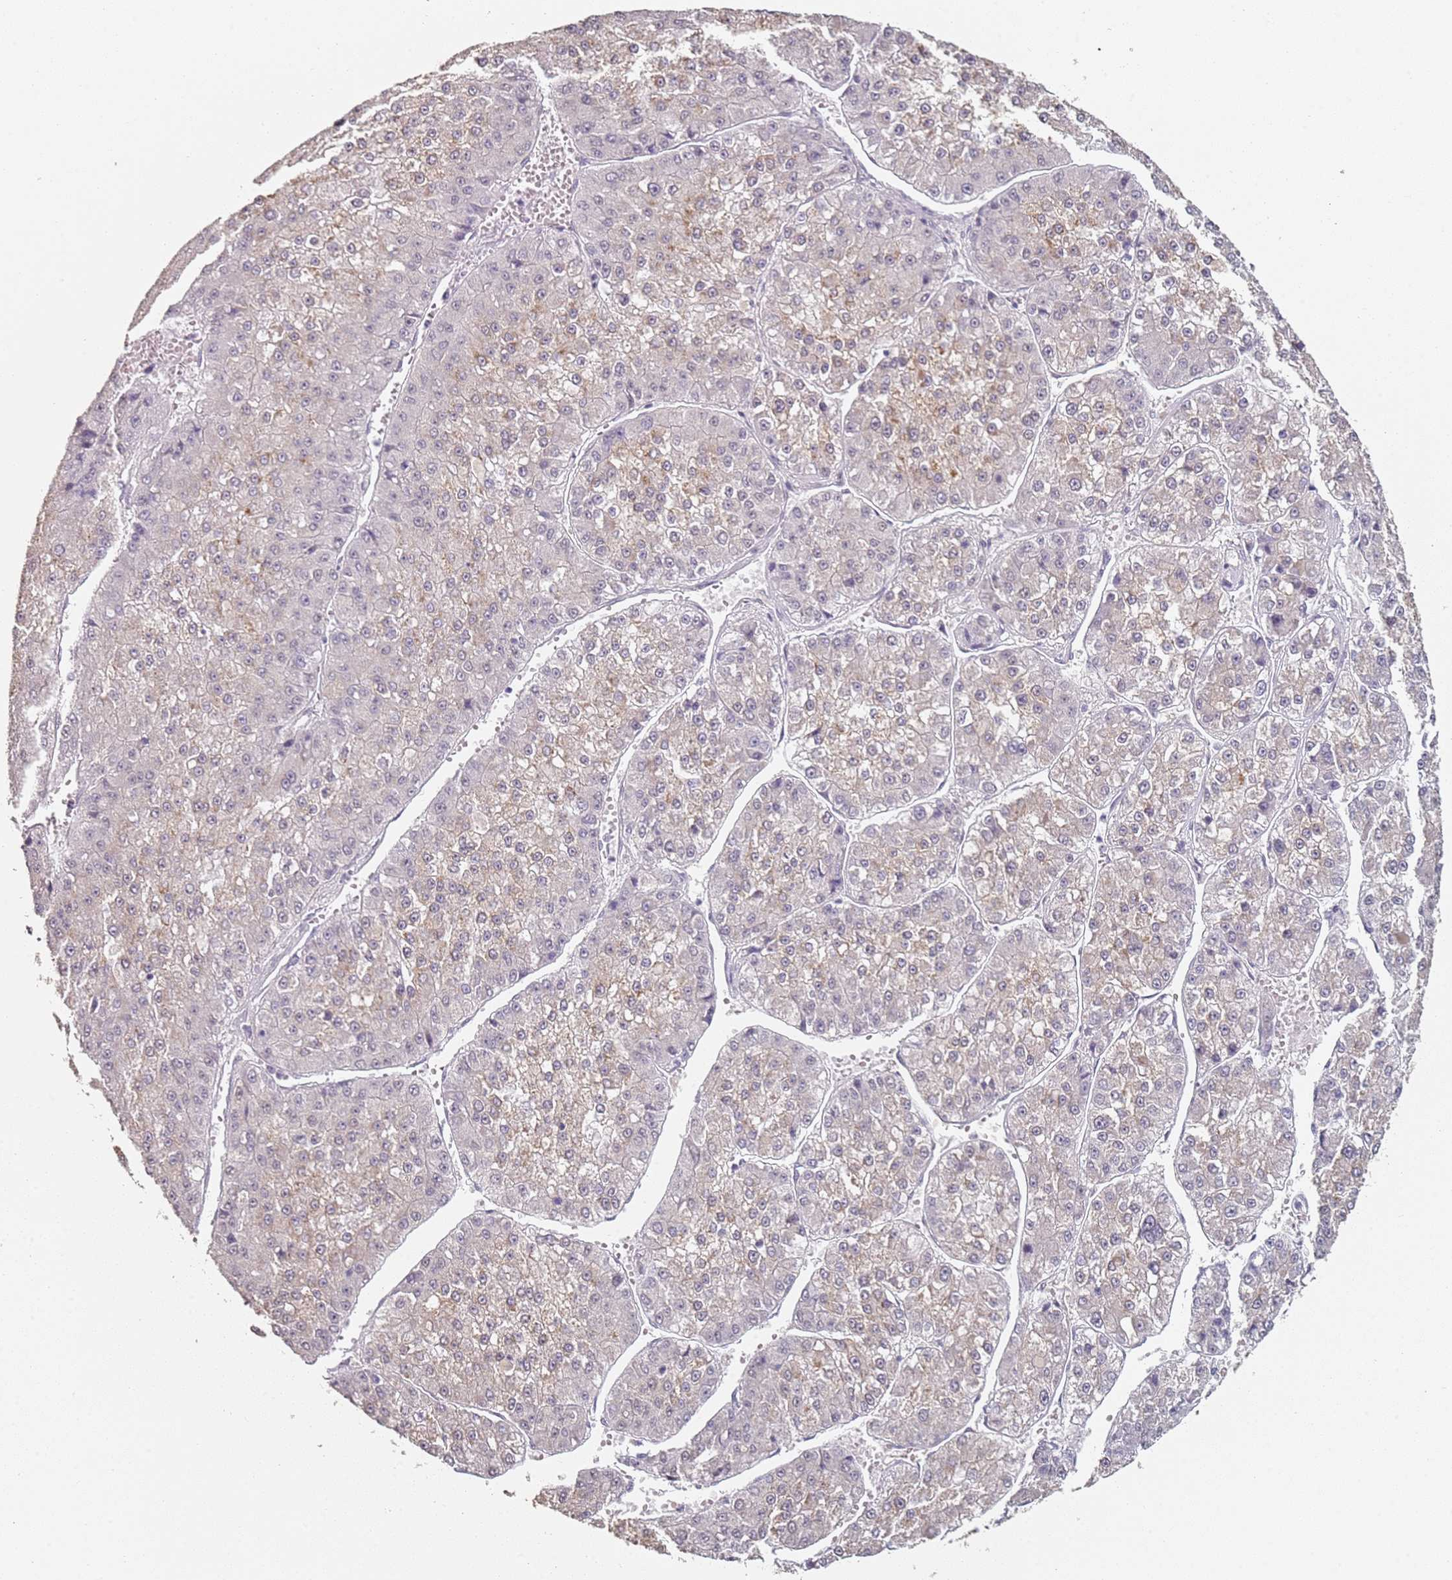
{"staining": {"intensity": "weak", "quantity": "25%-75%", "location": "cytoplasmic/membranous"}, "tissue": "liver cancer", "cell_type": "Tumor cells", "image_type": "cancer", "snomed": [{"axis": "morphology", "description": "Carcinoma, Hepatocellular, NOS"}, {"axis": "topography", "description": "Liver"}], "caption": "This is an image of immunohistochemistry staining of liver cancer (hepatocellular carcinoma), which shows weak staining in the cytoplasmic/membranous of tumor cells.", "gene": "DNAH11", "patient": {"sex": "female", "age": 73}}